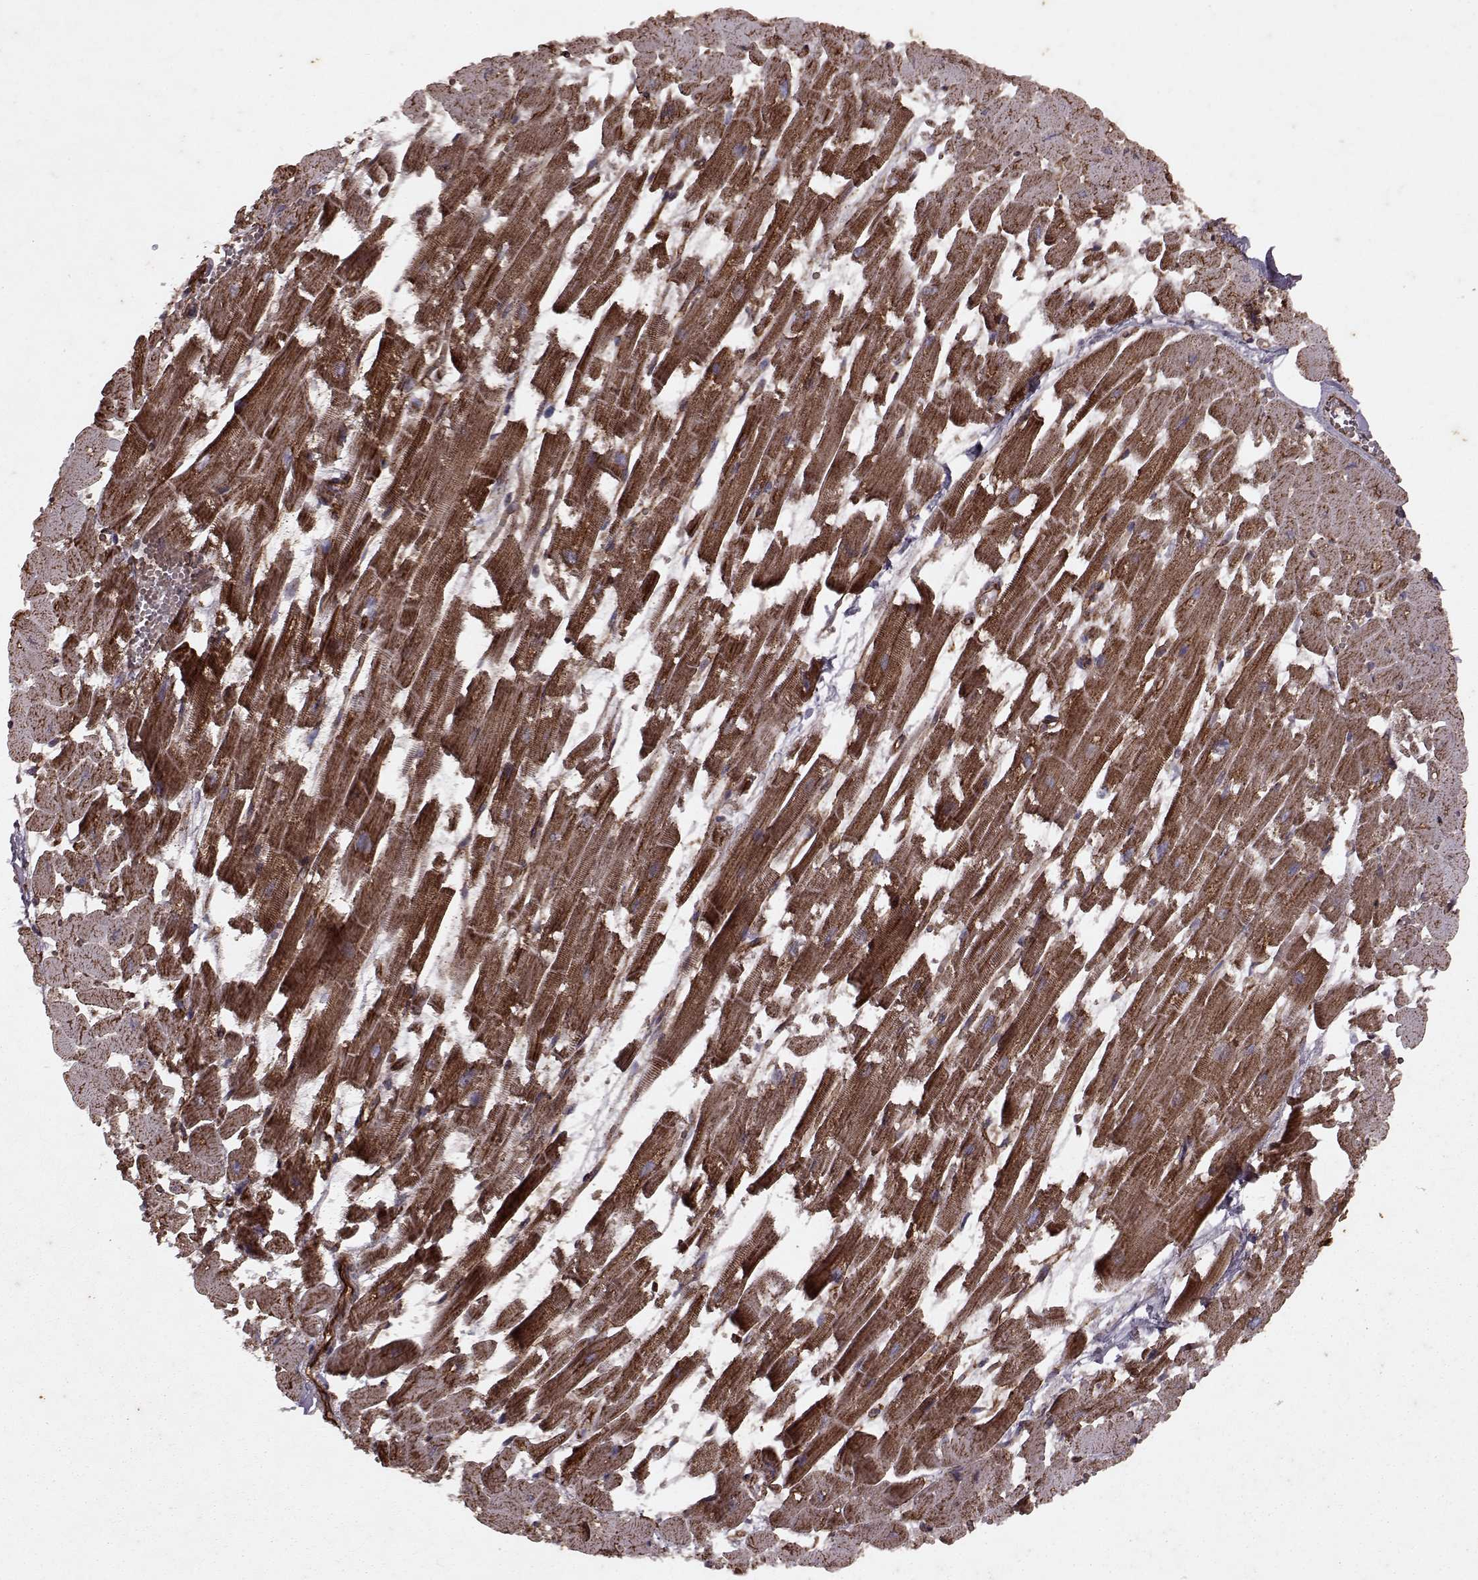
{"staining": {"intensity": "strong", "quantity": "<25%", "location": "cytoplasmic/membranous"}, "tissue": "heart muscle", "cell_type": "Cardiomyocytes", "image_type": "normal", "snomed": [{"axis": "morphology", "description": "Normal tissue, NOS"}, {"axis": "topography", "description": "Heart"}], "caption": "Immunohistochemical staining of benign human heart muscle demonstrates strong cytoplasmic/membranous protein expression in about <25% of cardiomyocytes.", "gene": "ENSG00000285130", "patient": {"sex": "female", "age": 52}}